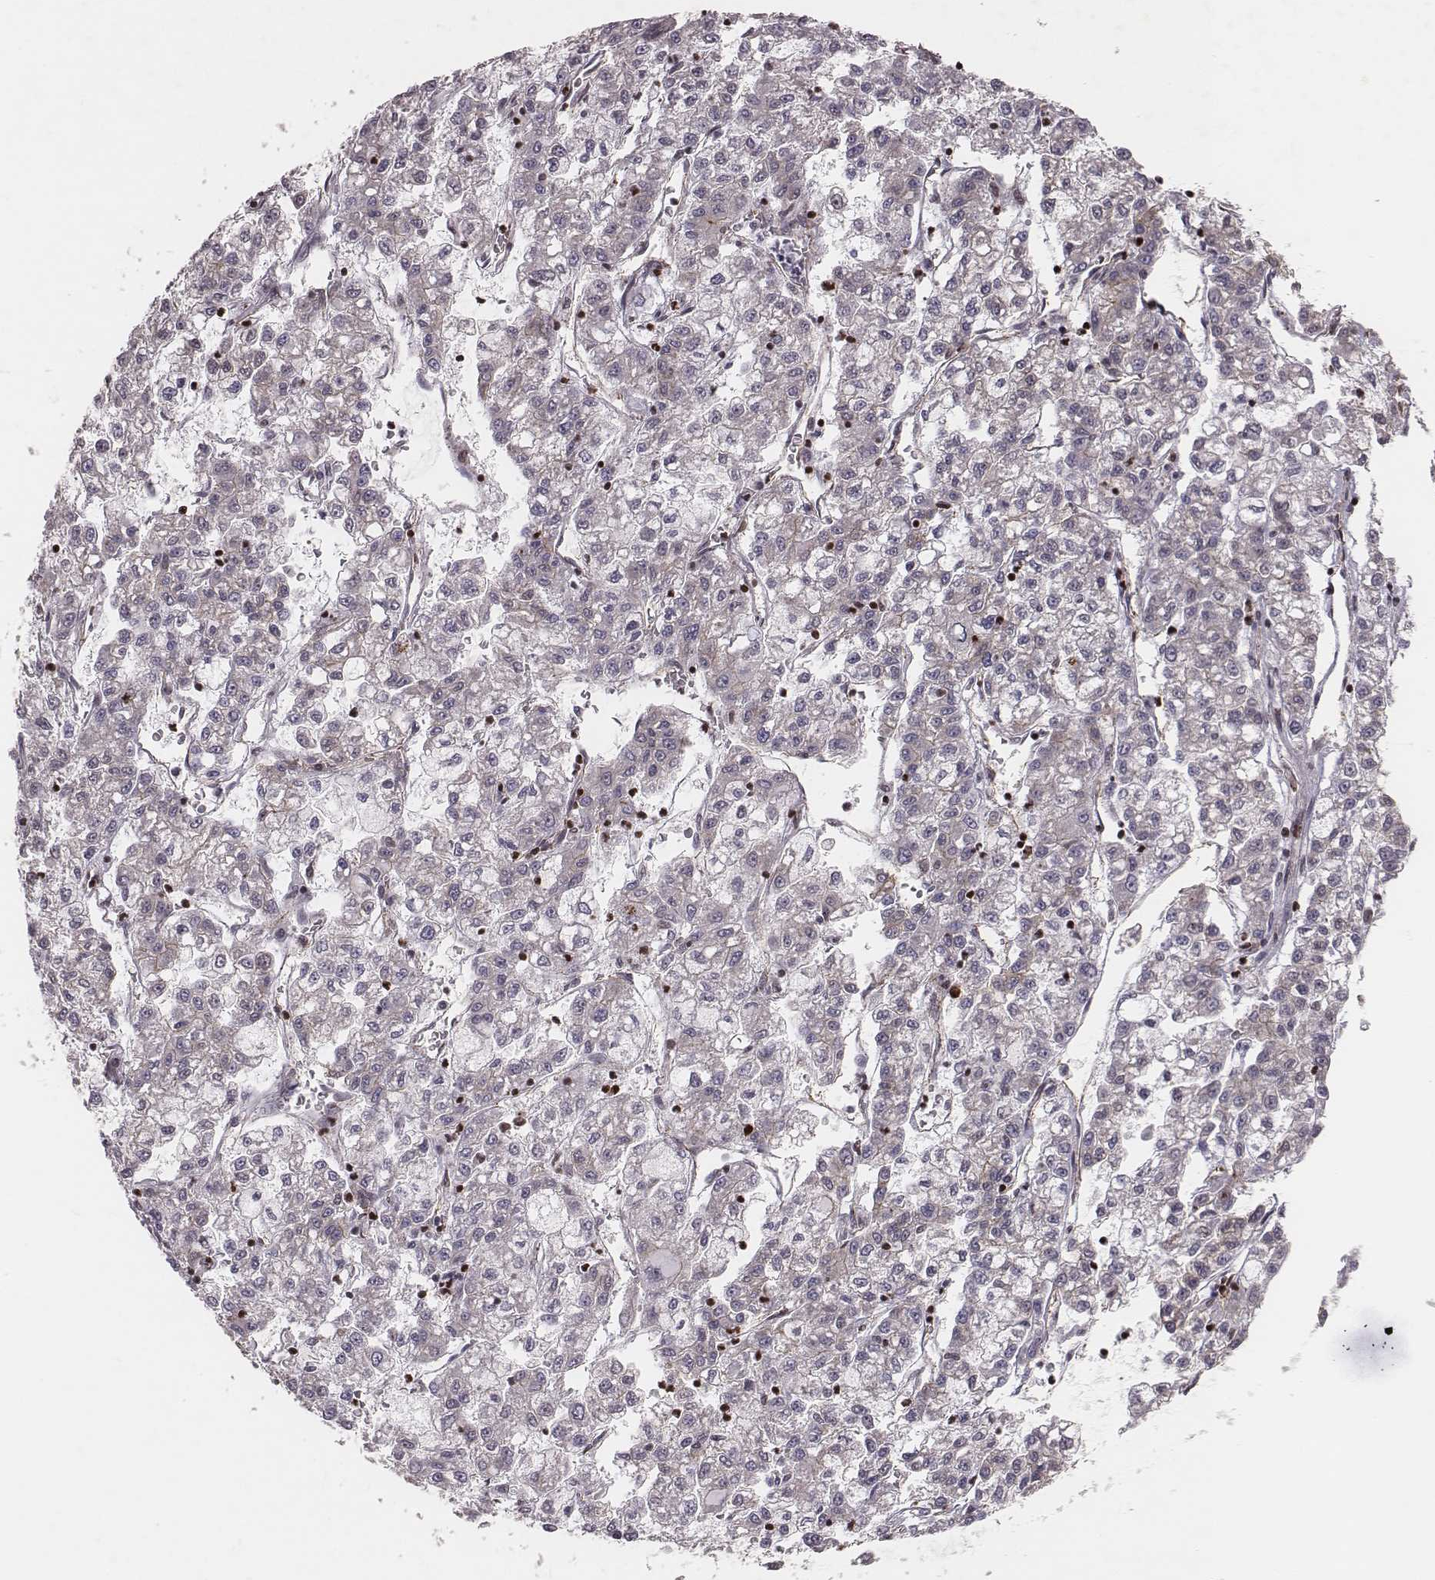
{"staining": {"intensity": "negative", "quantity": "none", "location": "none"}, "tissue": "liver cancer", "cell_type": "Tumor cells", "image_type": "cancer", "snomed": [{"axis": "morphology", "description": "Carcinoma, Hepatocellular, NOS"}, {"axis": "topography", "description": "Liver"}], "caption": "A histopathology image of liver cancer stained for a protein displays no brown staining in tumor cells. (Stains: DAB (3,3'-diaminobenzidine) immunohistochemistry (IHC) with hematoxylin counter stain, Microscopy: brightfield microscopy at high magnification).", "gene": "WDR59", "patient": {"sex": "male", "age": 40}}